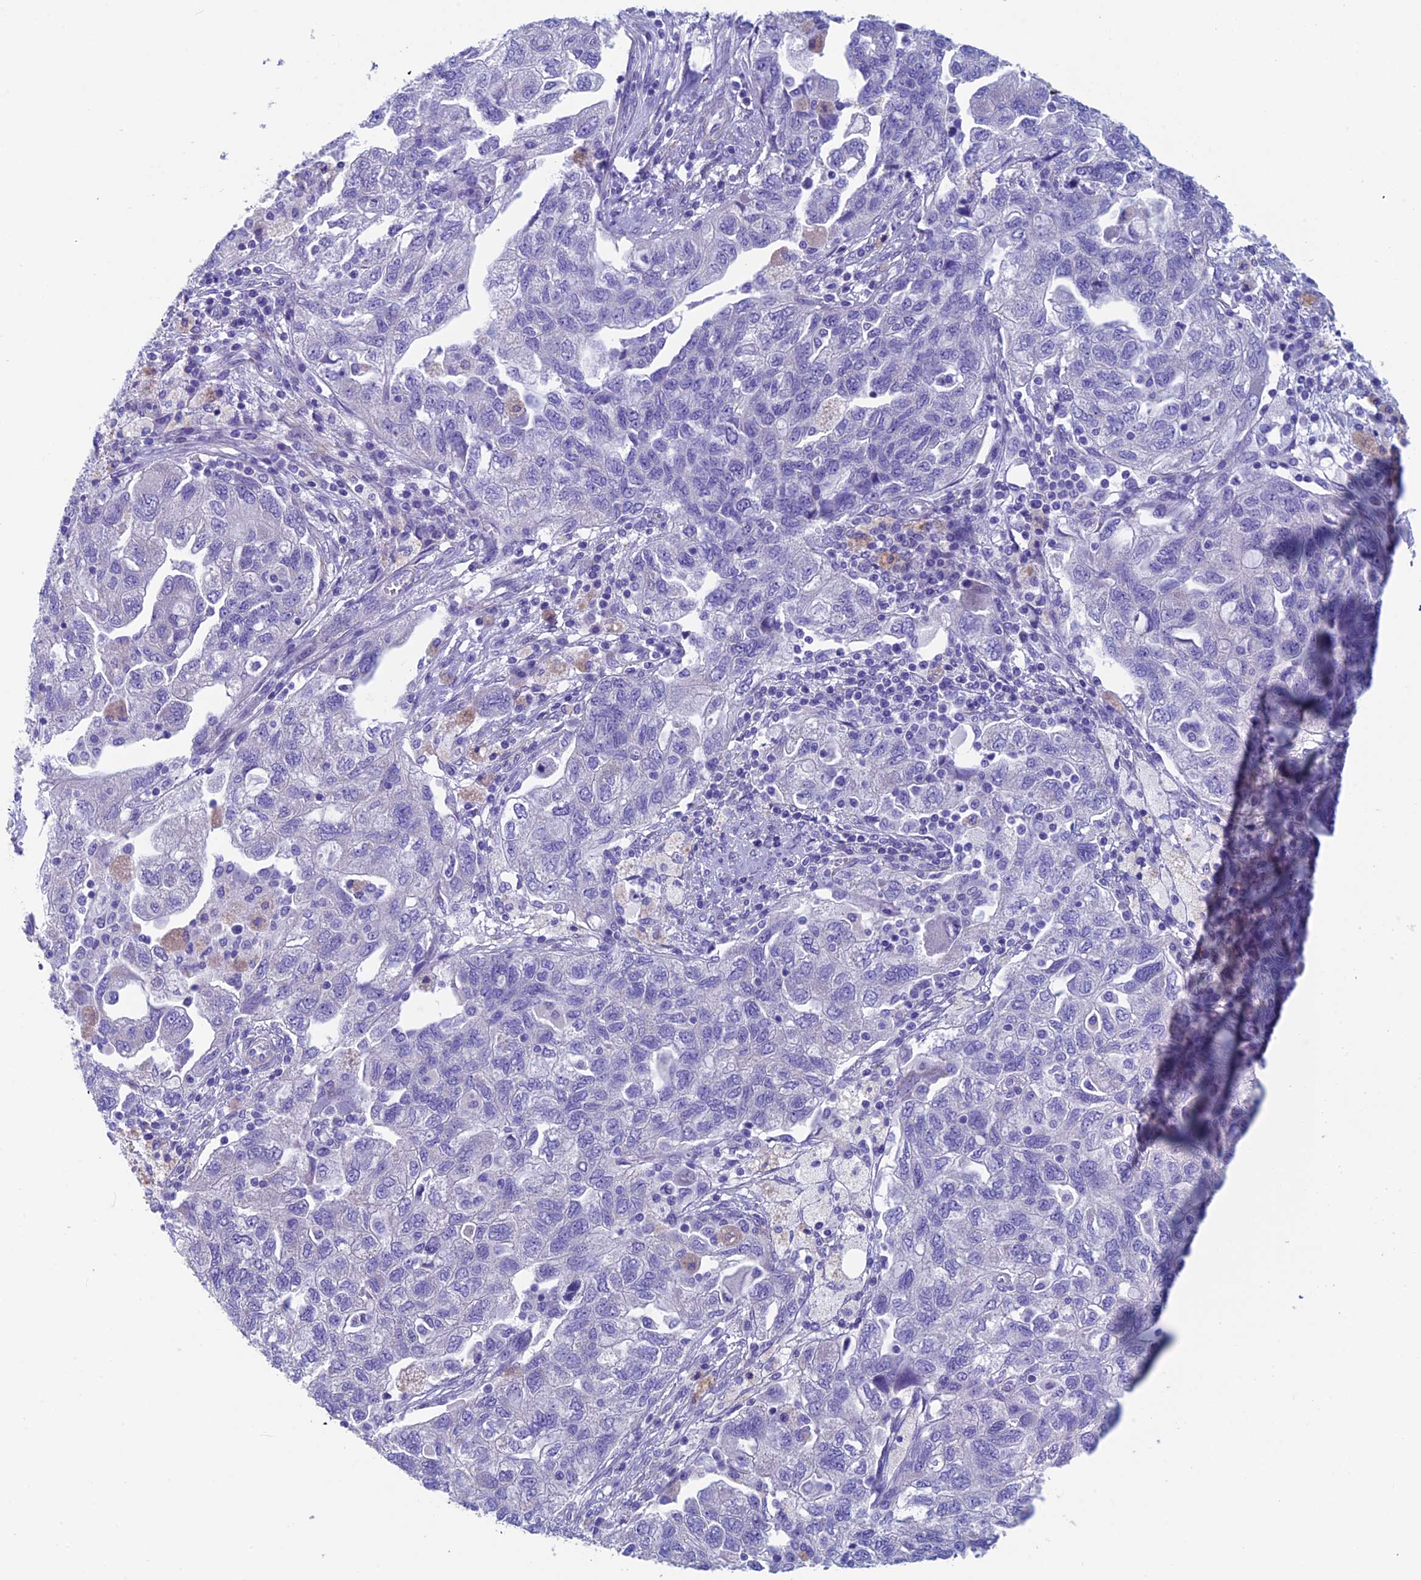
{"staining": {"intensity": "negative", "quantity": "none", "location": "none"}, "tissue": "ovarian cancer", "cell_type": "Tumor cells", "image_type": "cancer", "snomed": [{"axis": "morphology", "description": "Carcinoma, NOS"}, {"axis": "morphology", "description": "Cystadenocarcinoma, serous, NOS"}, {"axis": "topography", "description": "Ovary"}], "caption": "Micrograph shows no significant protein expression in tumor cells of ovarian carcinoma.", "gene": "ADH7", "patient": {"sex": "female", "age": 69}}